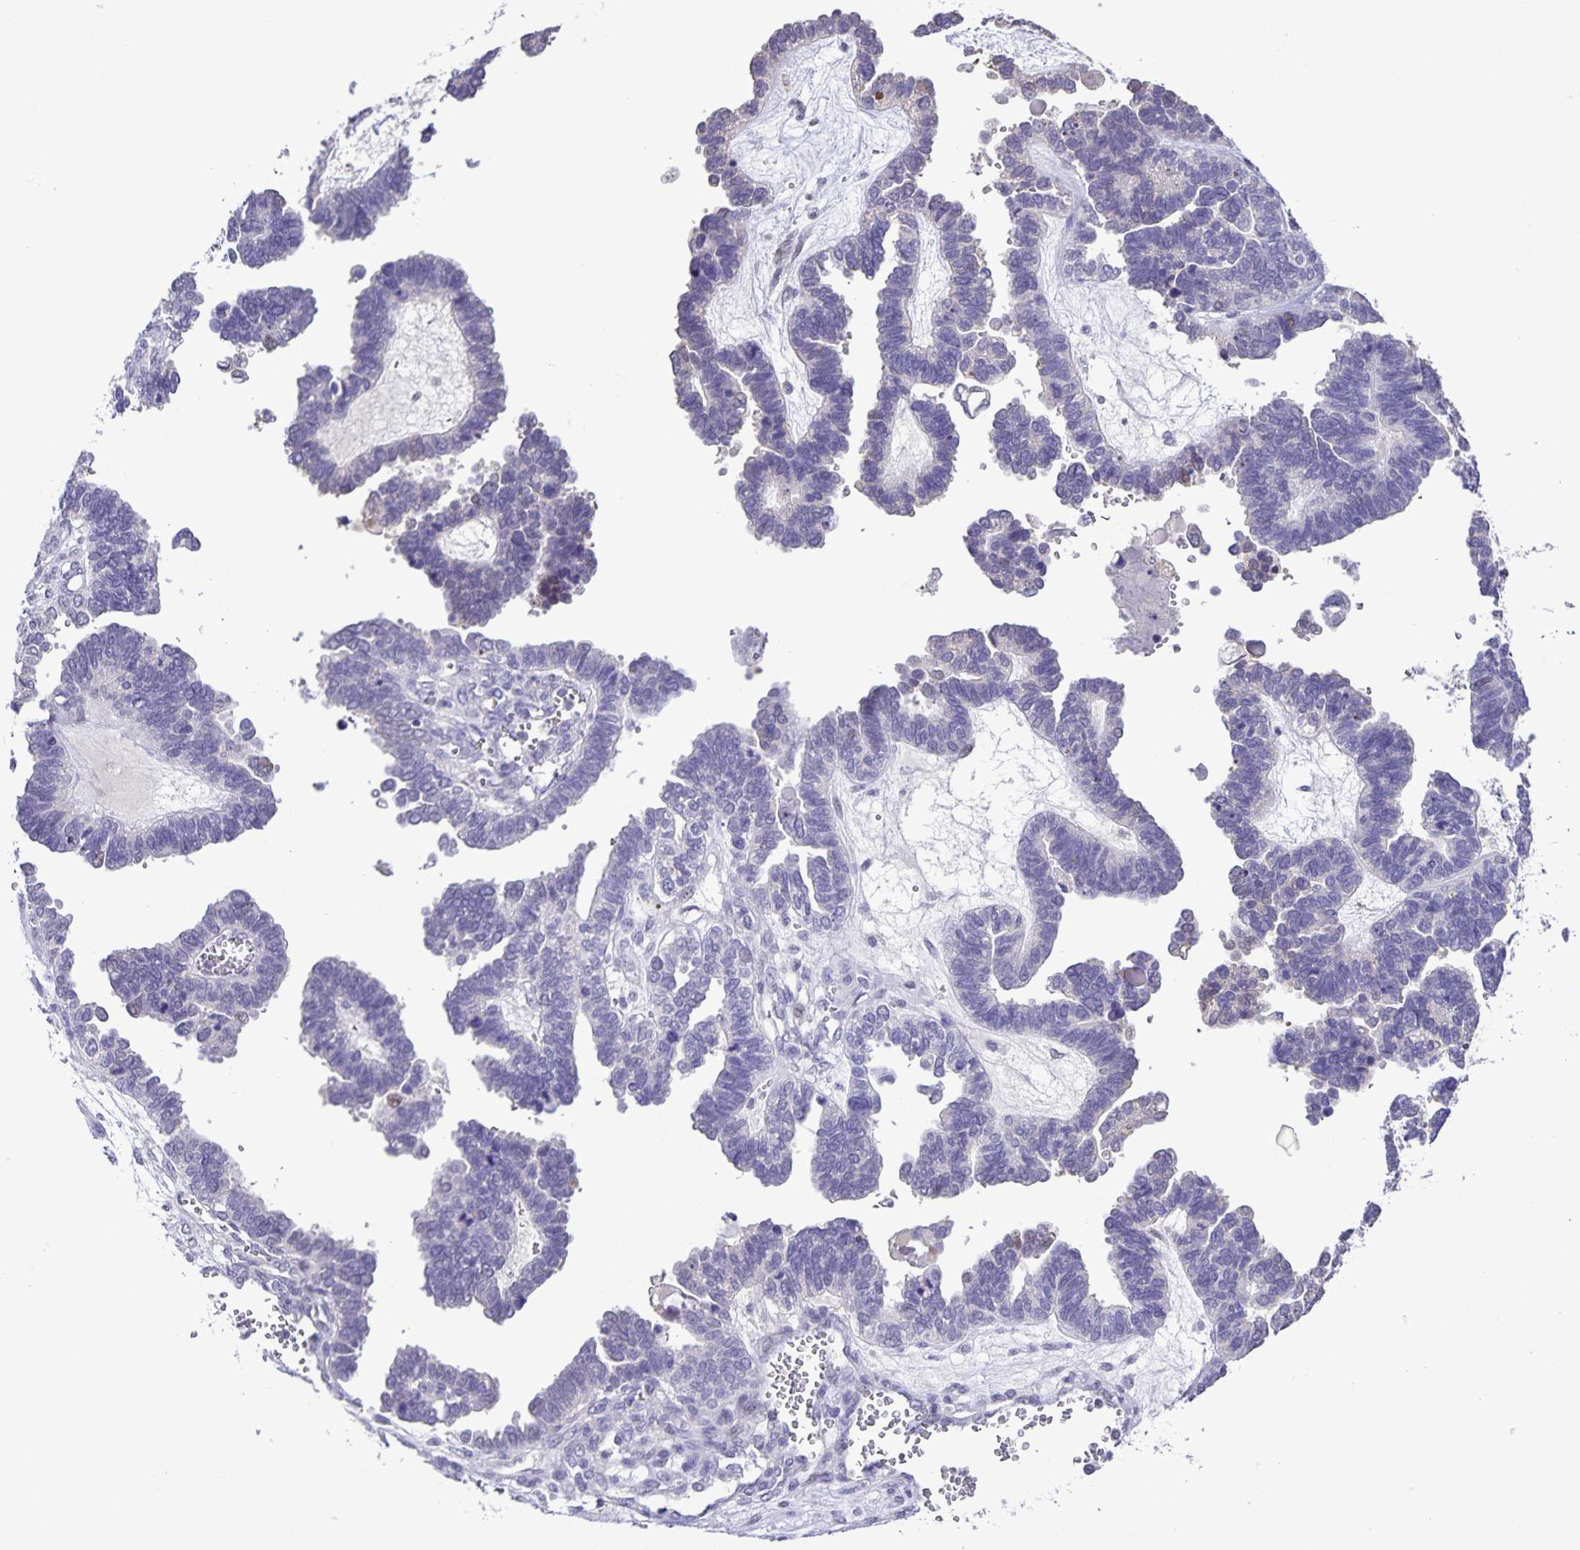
{"staining": {"intensity": "negative", "quantity": "none", "location": "none"}, "tissue": "ovarian cancer", "cell_type": "Tumor cells", "image_type": "cancer", "snomed": [{"axis": "morphology", "description": "Cystadenocarcinoma, serous, NOS"}, {"axis": "topography", "description": "Ovary"}], "caption": "This image is of ovarian serous cystadenocarcinoma stained with immunohistochemistry (IHC) to label a protein in brown with the nuclei are counter-stained blue. There is no staining in tumor cells.", "gene": "ONECUT2", "patient": {"sex": "female", "age": 51}}